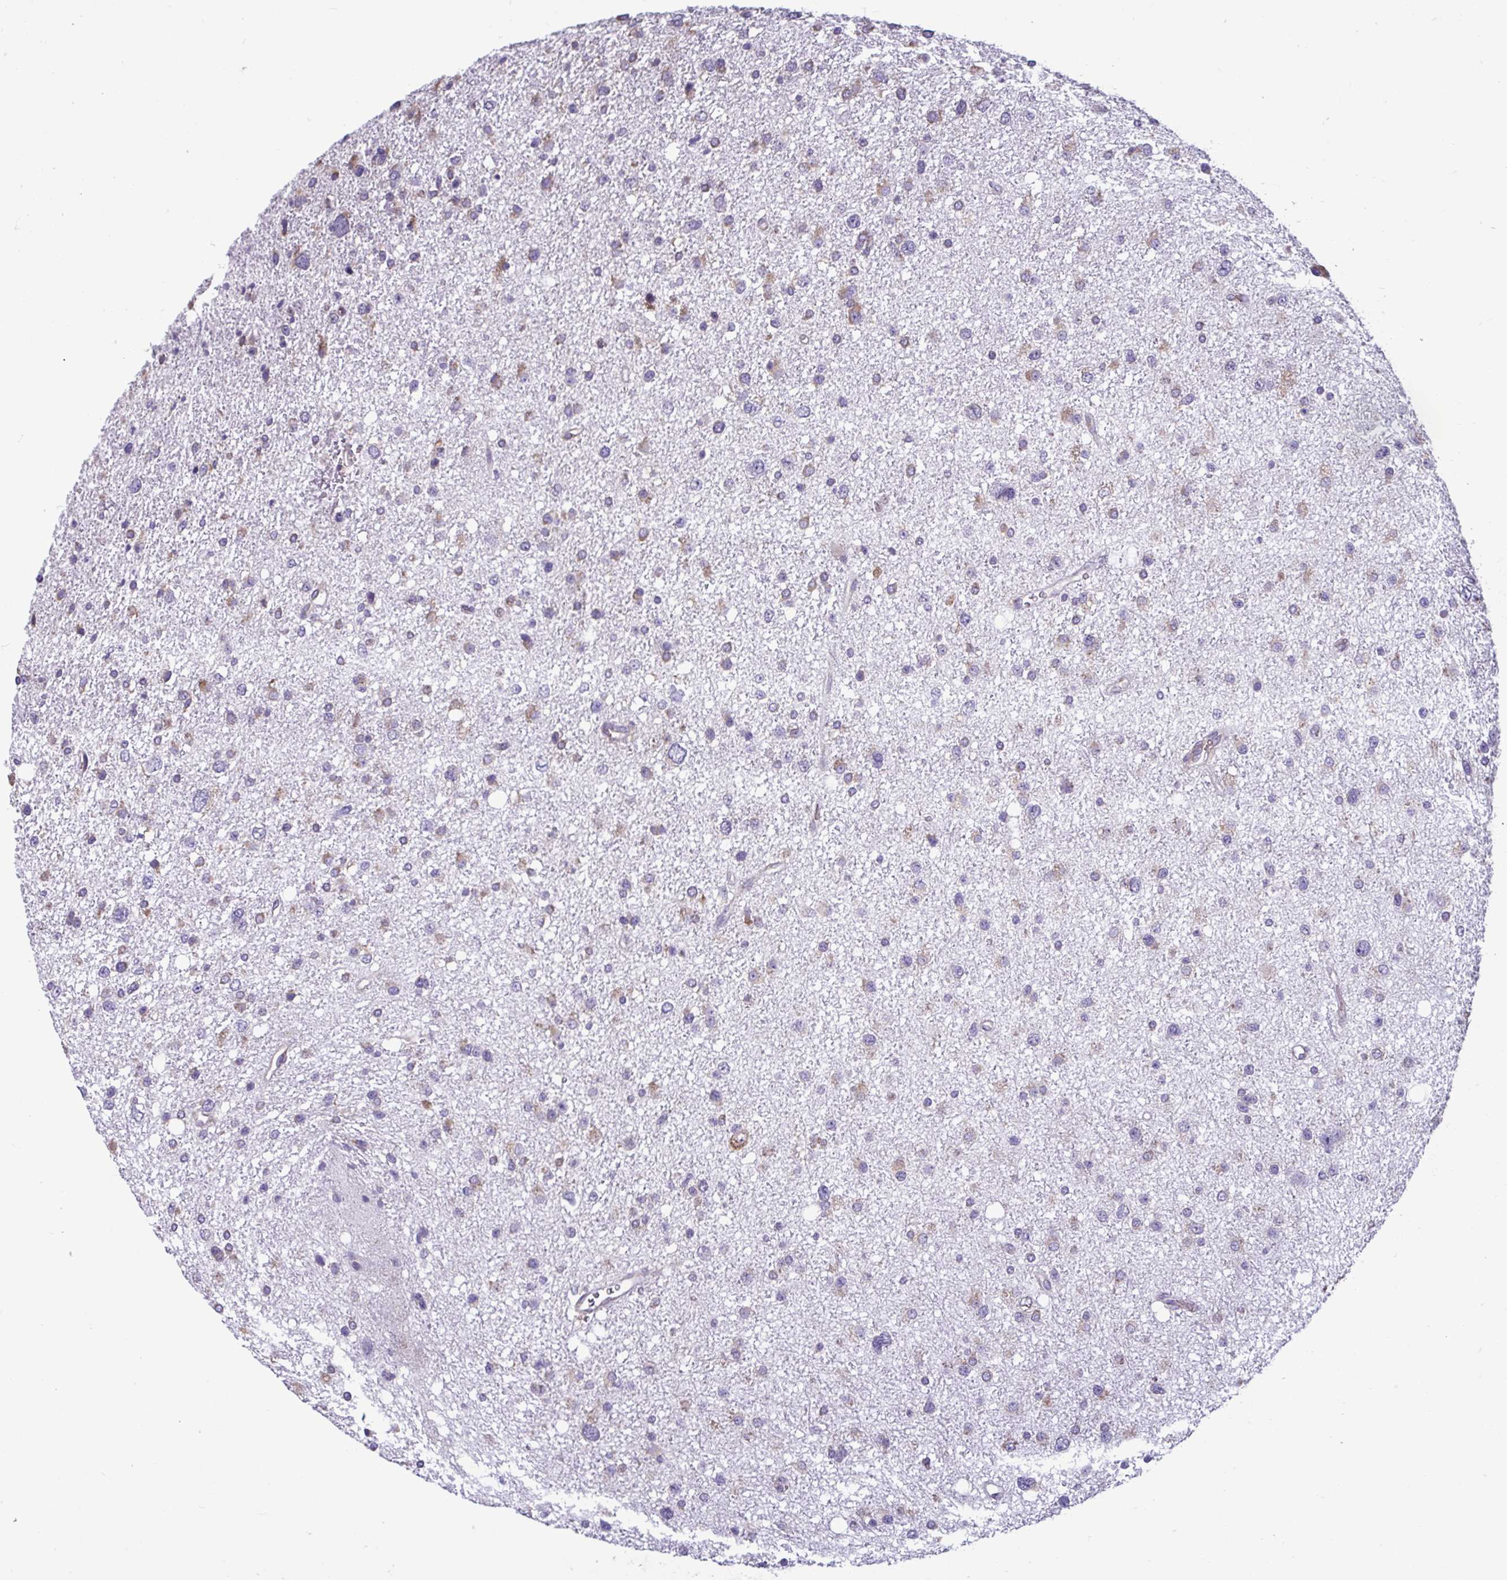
{"staining": {"intensity": "moderate", "quantity": ">75%", "location": "cytoplasmic/membranous"}, "tissue": "glioma", "cell_type": "Tumor cells", "image_type": "cancer", "snomed": [{"axis": "morphology", "description": "Glioma, malignant, Low grade"}, {"axis": "topography", "description": "Brain"}], "caption": "There is medium levels of moderate cytoplasmic/membranous expression in tumor cells of malignant glioma (low-grade), as demonstrated by immunohistochemical staining (brown color).", "gene": "RPS16", "patient": {"sex": "female", "age": 55}}